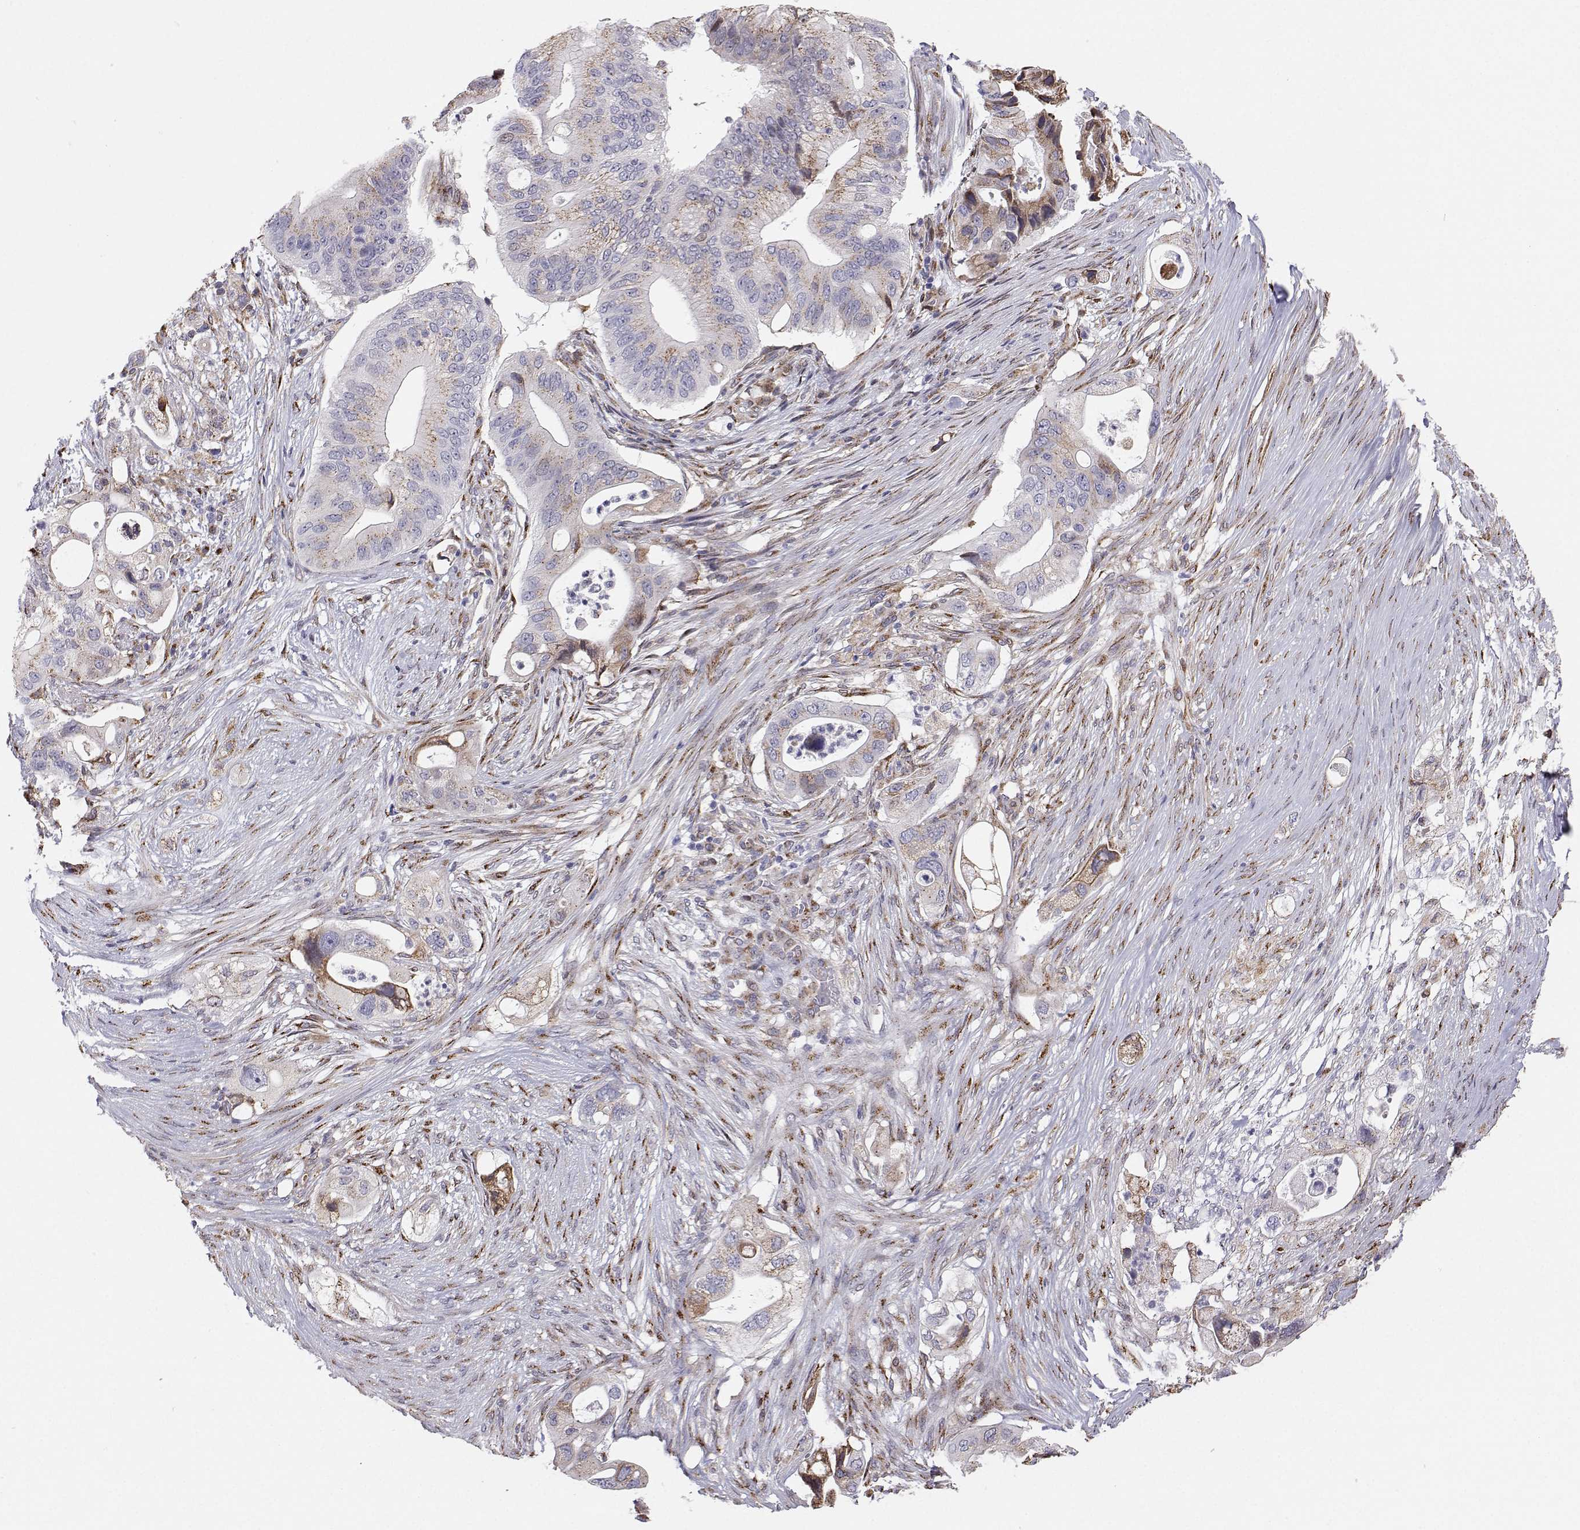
{"staining": {"intensity": "weak", "quantity": "25%-75%", "location": "cytoplasmic/membranous"}, "tissue": "pancreatic cancer", "cell_type": "Tumor cells", "image_type": "cancer", "snomed": [{"axis": "morphology", "description": "Adenocarcinoma, NOS"}, {"axis": "topography", "description": "Pancreas"}], "caption": "Pancreatic adenocarcinoma stained with DAB immunohistochemistry displays low levels of weak cytoplasmic/membranous expression in approximately 25%-75% of tumor cells.", "gene": "STARD13", "patient": {"sex": "female", "age": 72}}